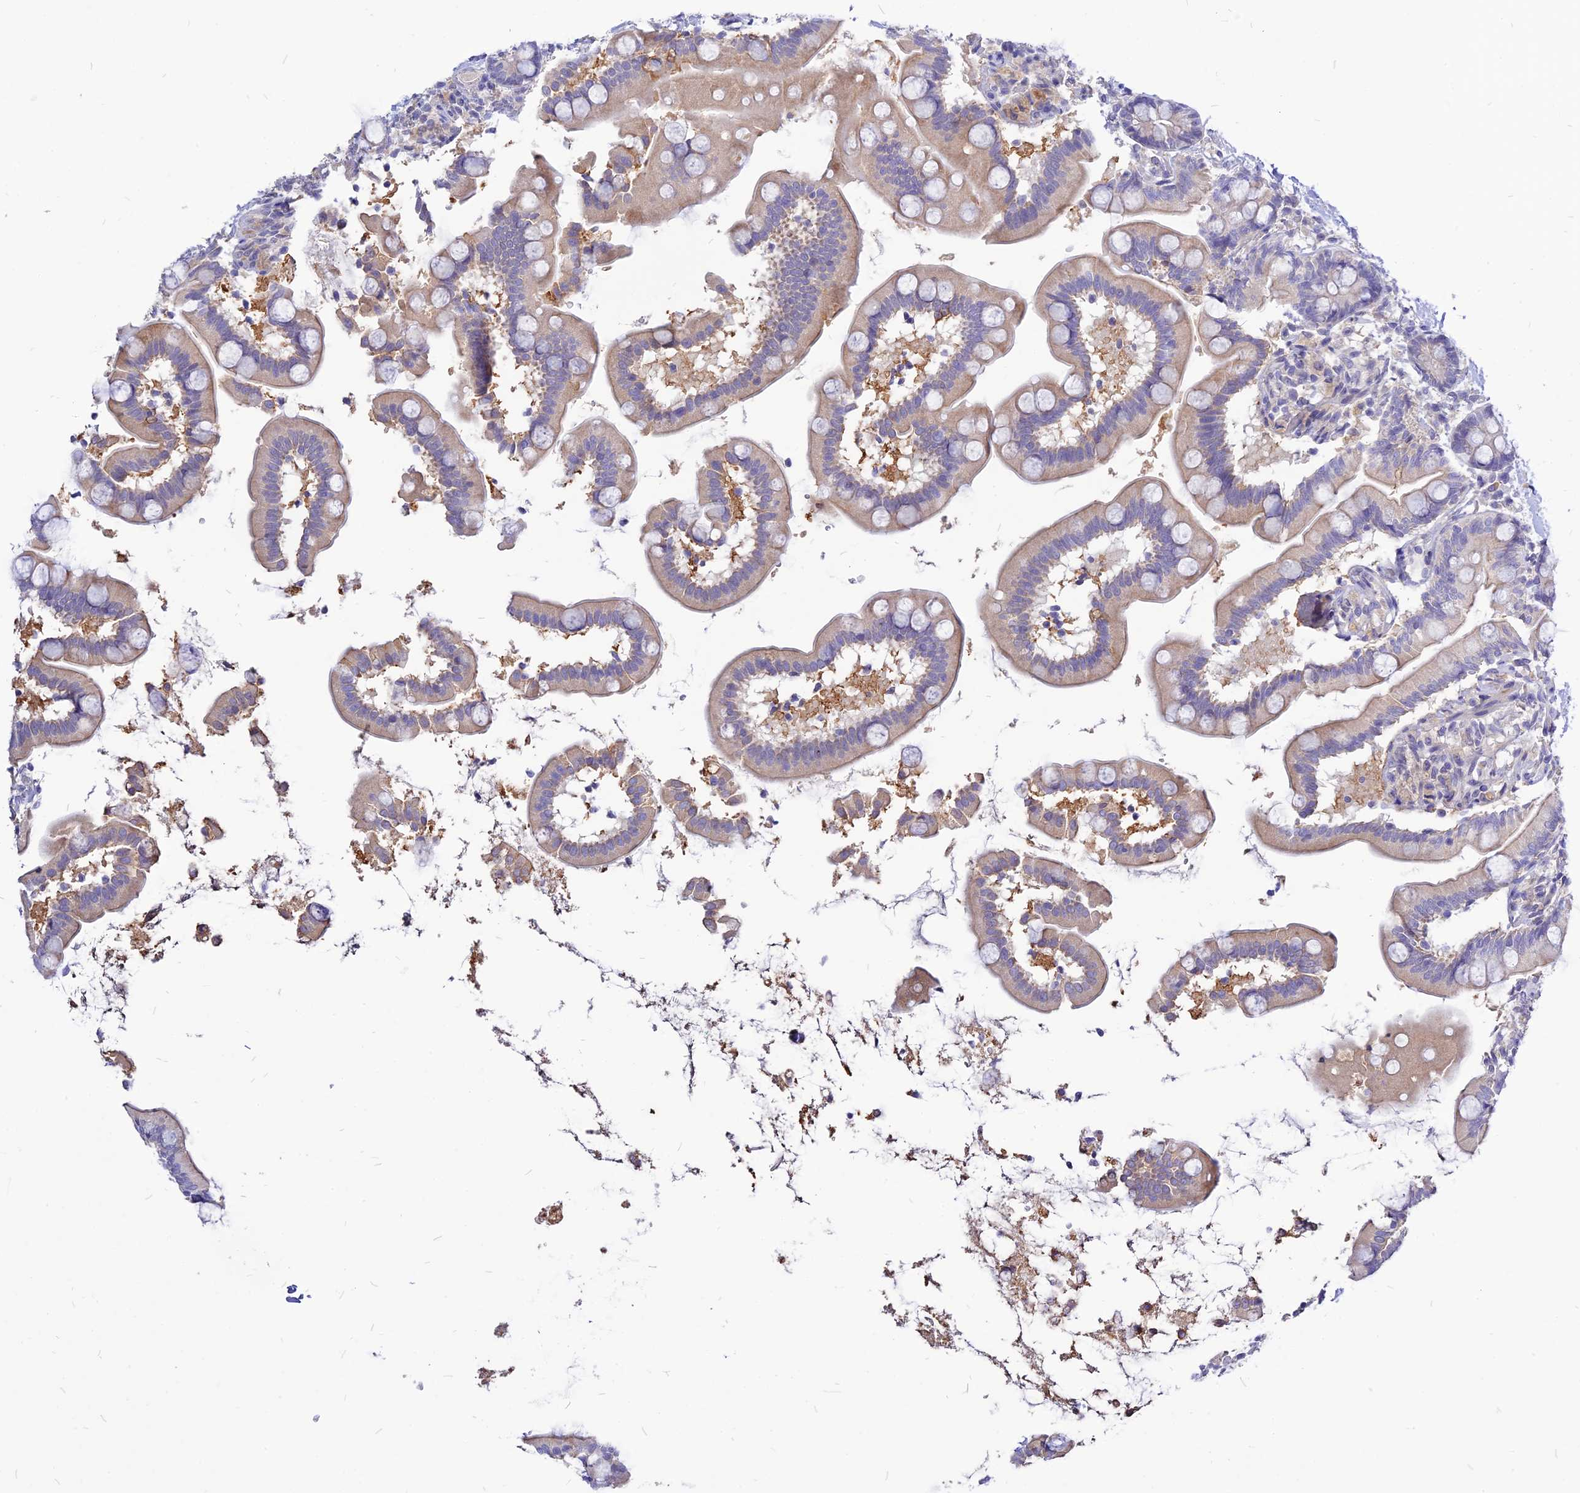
{"staining": {"intensity": "moderate", "quantity": "<25%", "location": "cytoplasmic/membranous"}, "tissue": "small intestine", "cell_type": "Glandular cells", "image_type": "normal", "snomed": [{"axis": "morphology", "description": "Normal tissue, NOS"}, {"axis": "topography", "description": "Small intestine"}], "caption": "Human small intestine stained with a brown dye exhibits moderate cytoplasmic/membranous positive staining in approximately <25% of glandular cells.", "gene": "CZIB", "patient": {"sex": "female", "age": 64}}